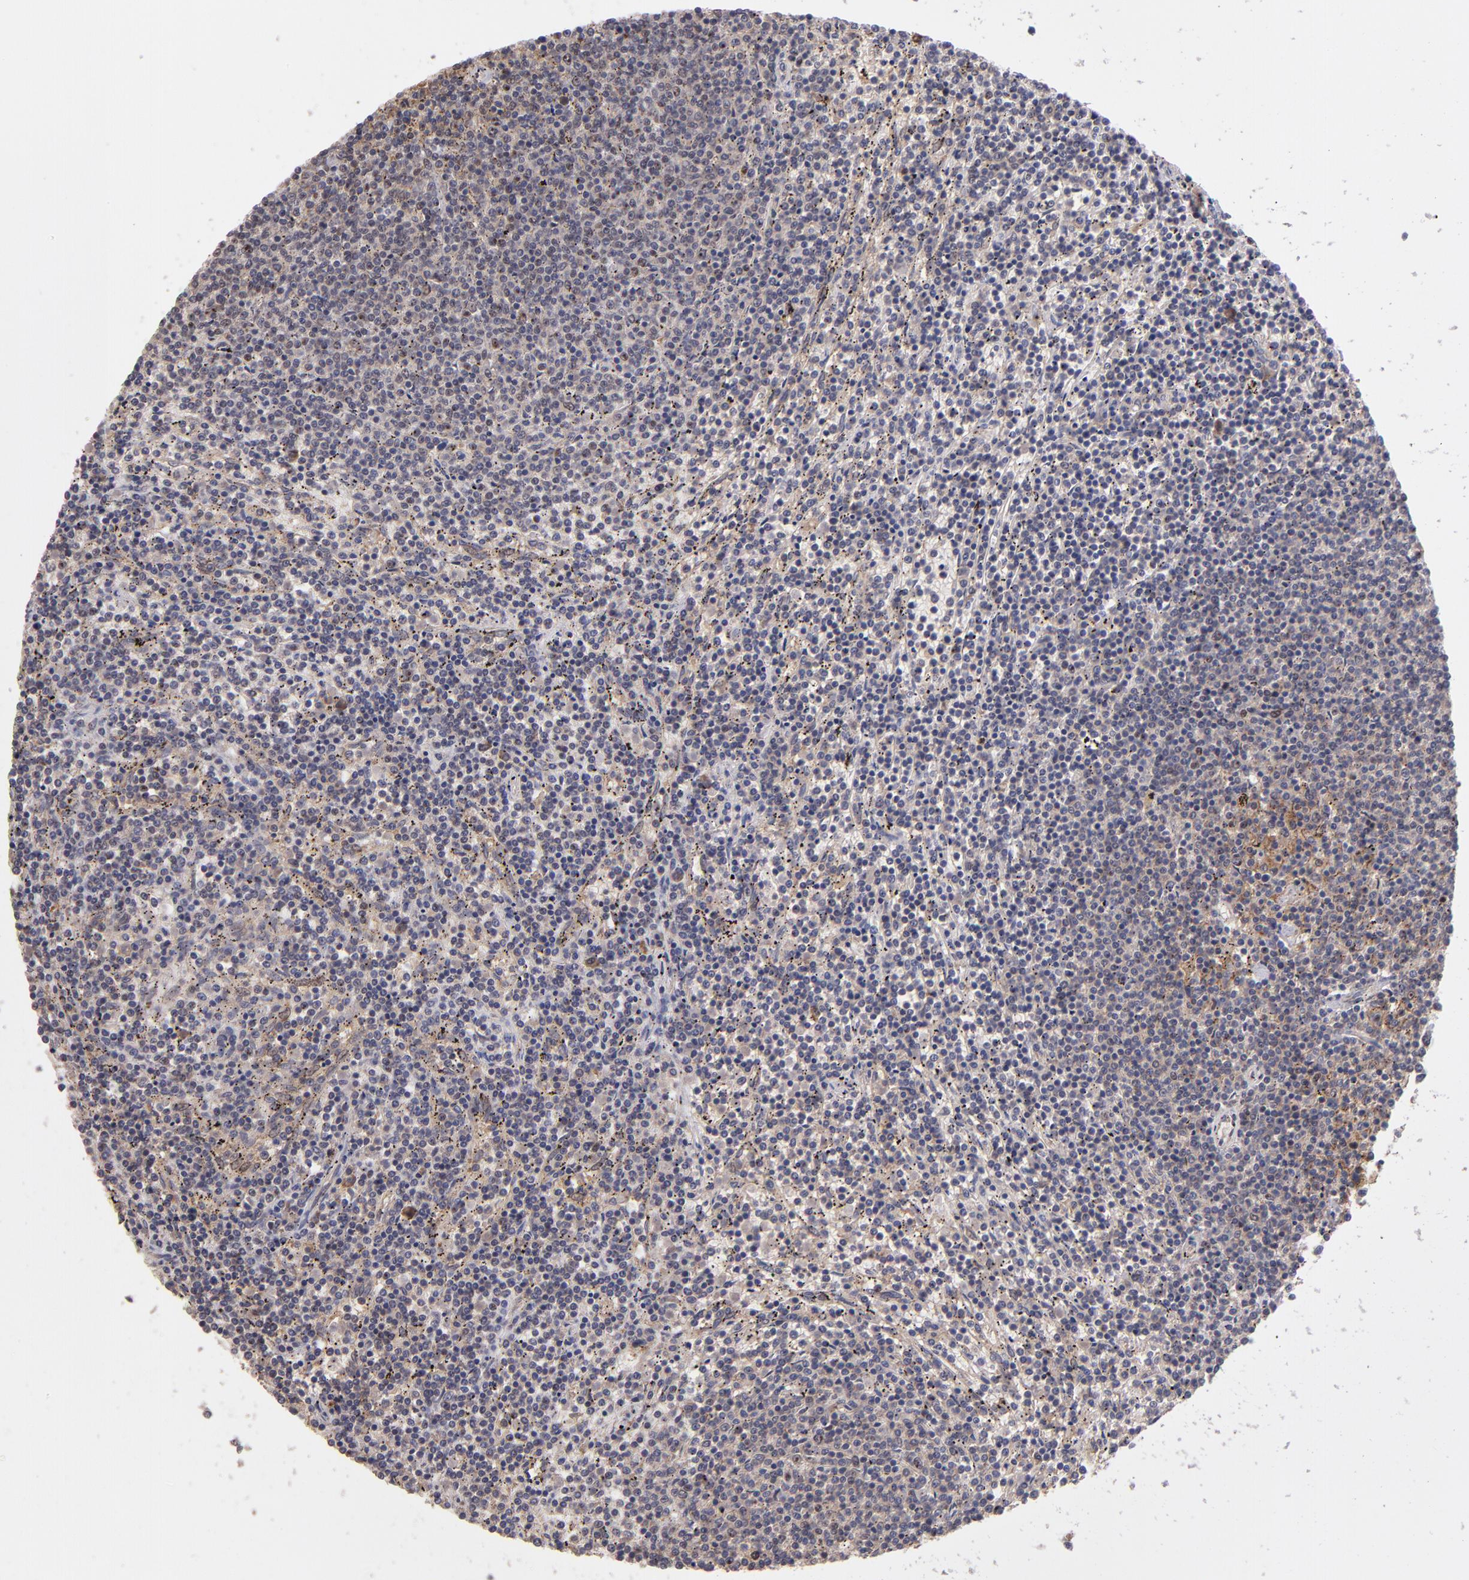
{"staining": {"intensity": "negative", "quantity": "none", "location": "none"}, "tissue": "lymphoma", "cell_type": "Tumor cells", "image_type": "cancer", "snomed": [{"axis": "morphology", "description": "Malignant lymphoma, non-Hodgkin's type, Low grade"}, {"axis": "topography", "description": "Spleen"}], "caption": "Photomicrograph shows no protein staining in tumor cells of low-grade malignant lymphoma, non-Hodgkin's type tissue.", "gene": "ABHD12B", "patient": {"sex": "female", "age": 50}}